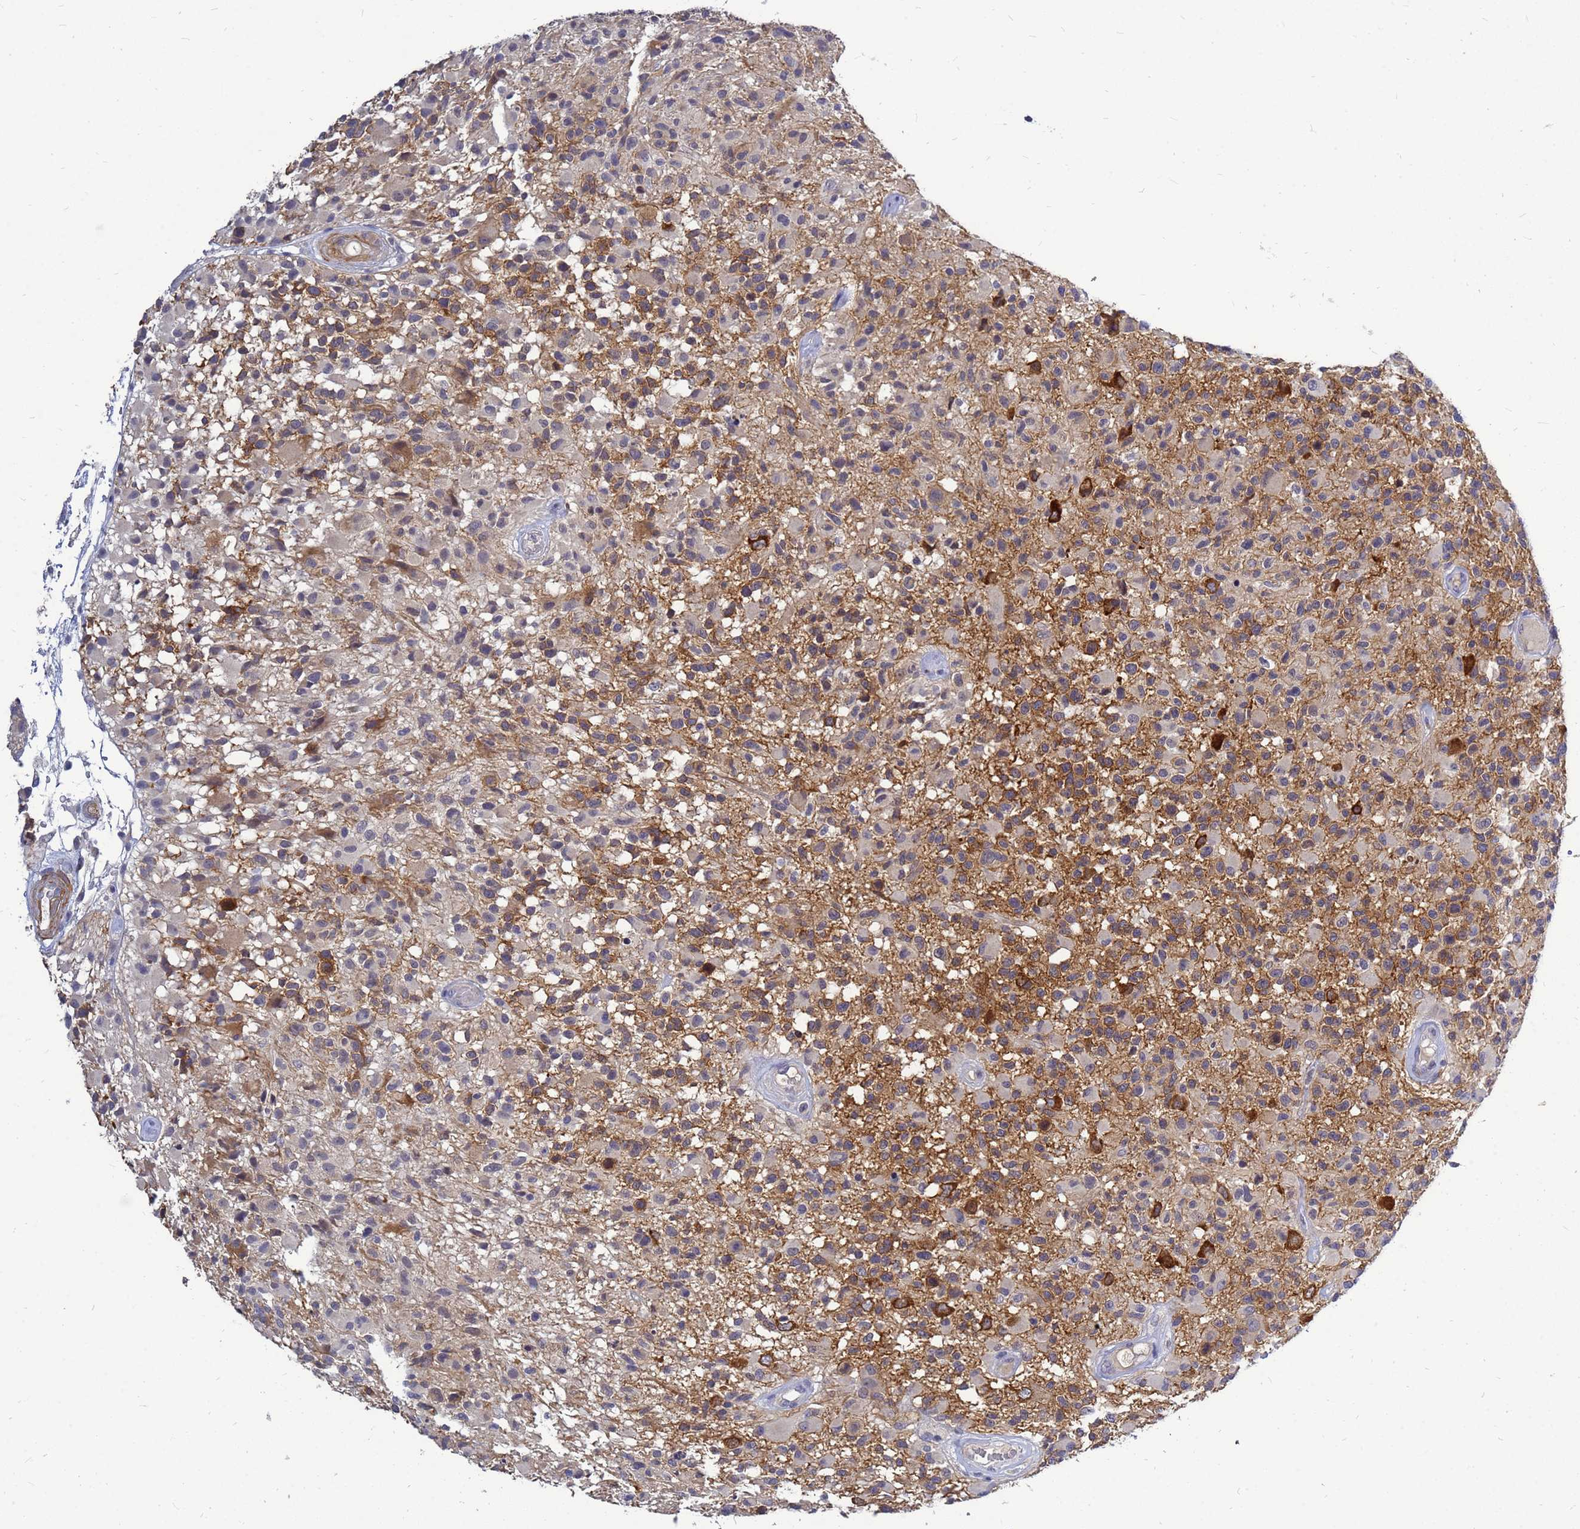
{"staining": {"intensity": "moderate", "quantity": "<25%", "location": "cytoplasmic/membranous"}, "tissue": "glioma", "cell_type": "Tumor cells", "image_type": "cancer", "snomed": [{"axis": "morphology", "description": "Glioma, malignant, High grade"}, {"axis": "morphology", "description": "Glioblastoma, NOS"}, {"axis": "topography", "description": "Brain"}], "caption": "DAB immunohistochemical staining of human glioblastoma exhibits moderate cytoplasmic/membranous protein expression in approximately <25% of tumor cells.", "gene": "SRGAP3", "patient": {"sex": "male", "age": 60}}